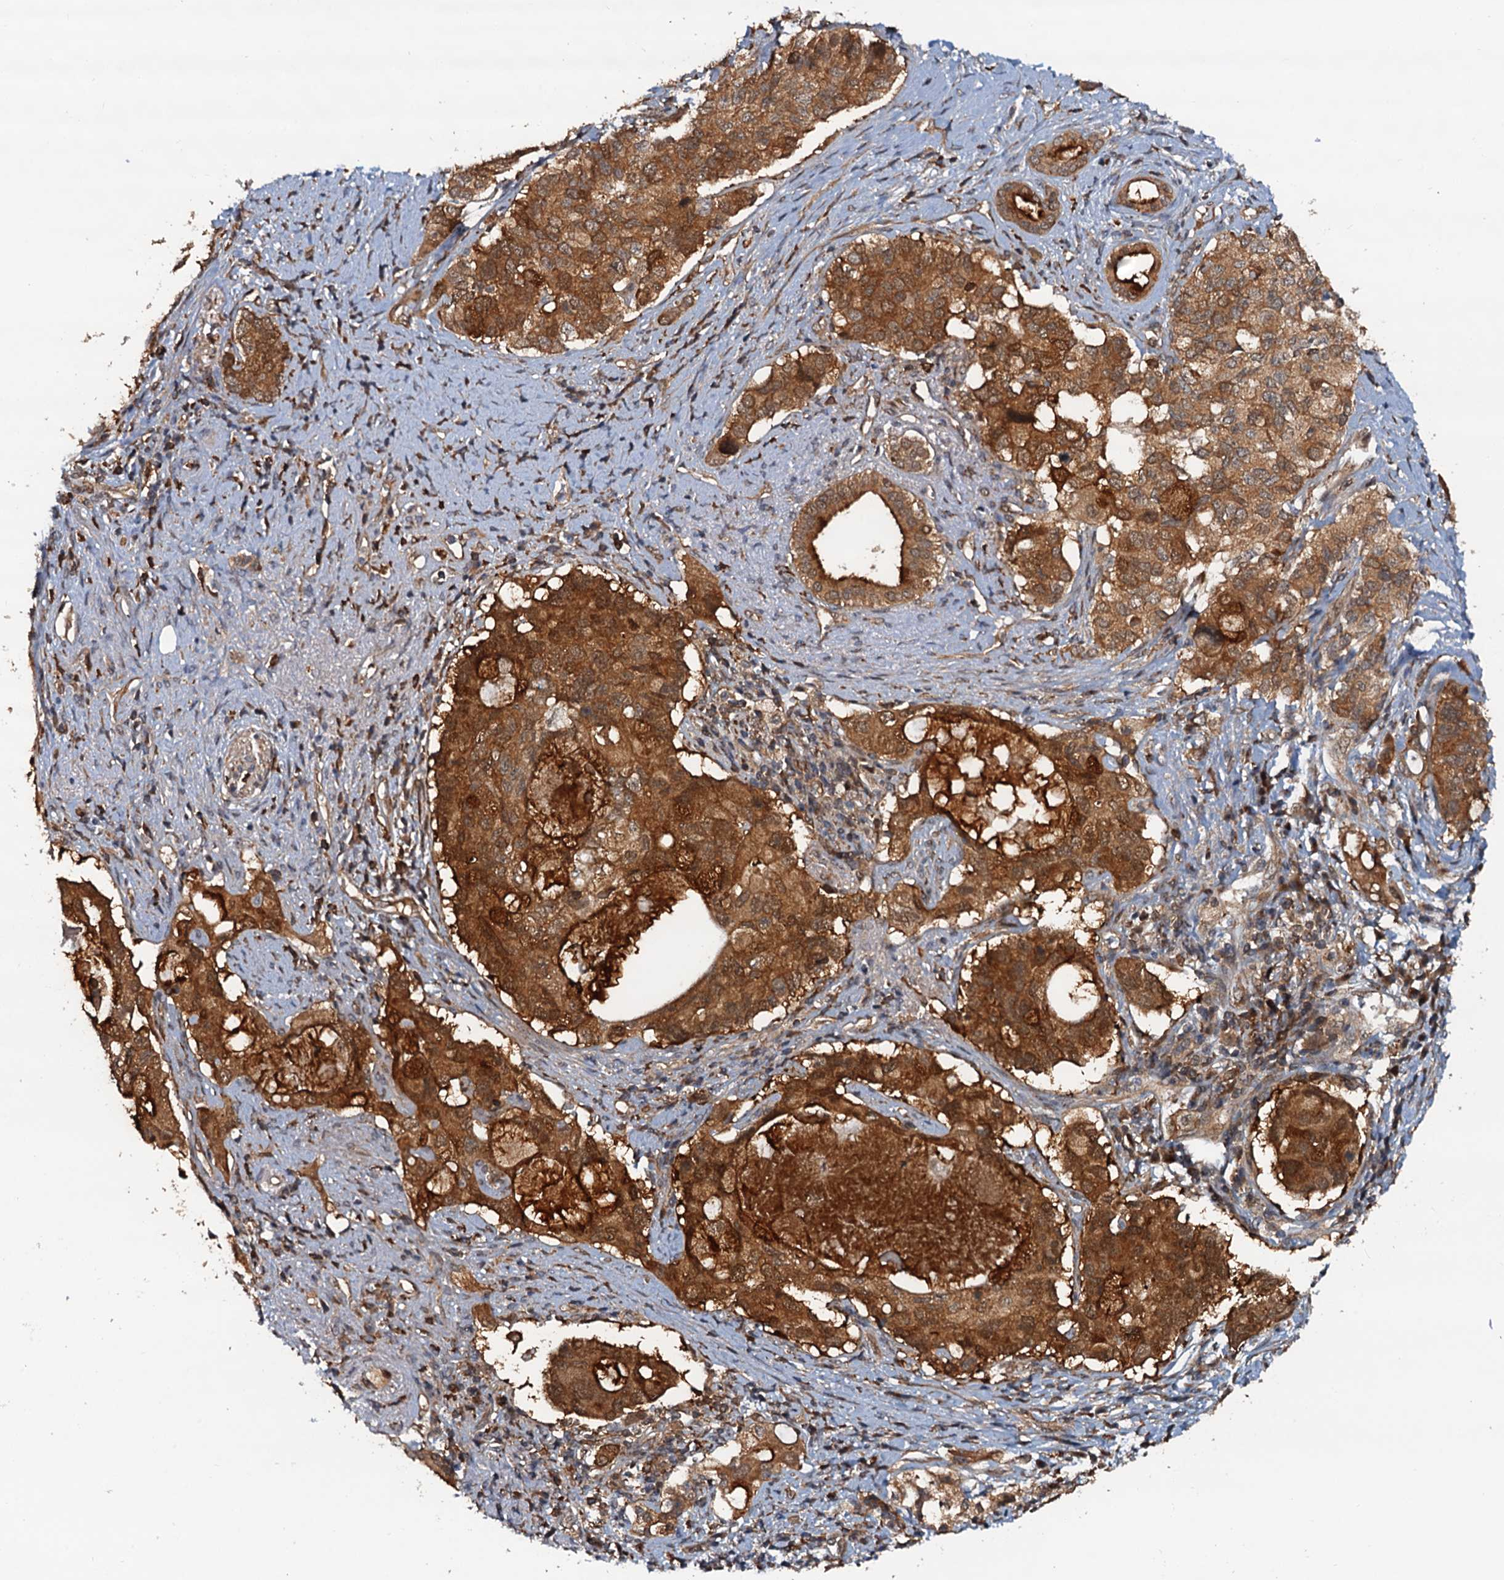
{"staining": {"intensity": "strong", "quantity": "25%-75%", "location": "cytoplasmic/membranous"}, "tissue": "pancreatic cancer", "cell_type": "Tumor cells", "image_type": "cancer", "snomed": [{"axis": "morphology", "description": "Adenocarcinoma, NOS"}, {"axis": "topography", "description": "Pancreas"}], "caption": "Pancreatic cancer (adenocarcinoma) tissue demonstrates strong cytoplasmic/membranous expression in about 25%-75% of tumor cells, visualized by immunohistochemistry.", "gene": "AAGAB", "patient": {"sex": "female", "age": 56}}